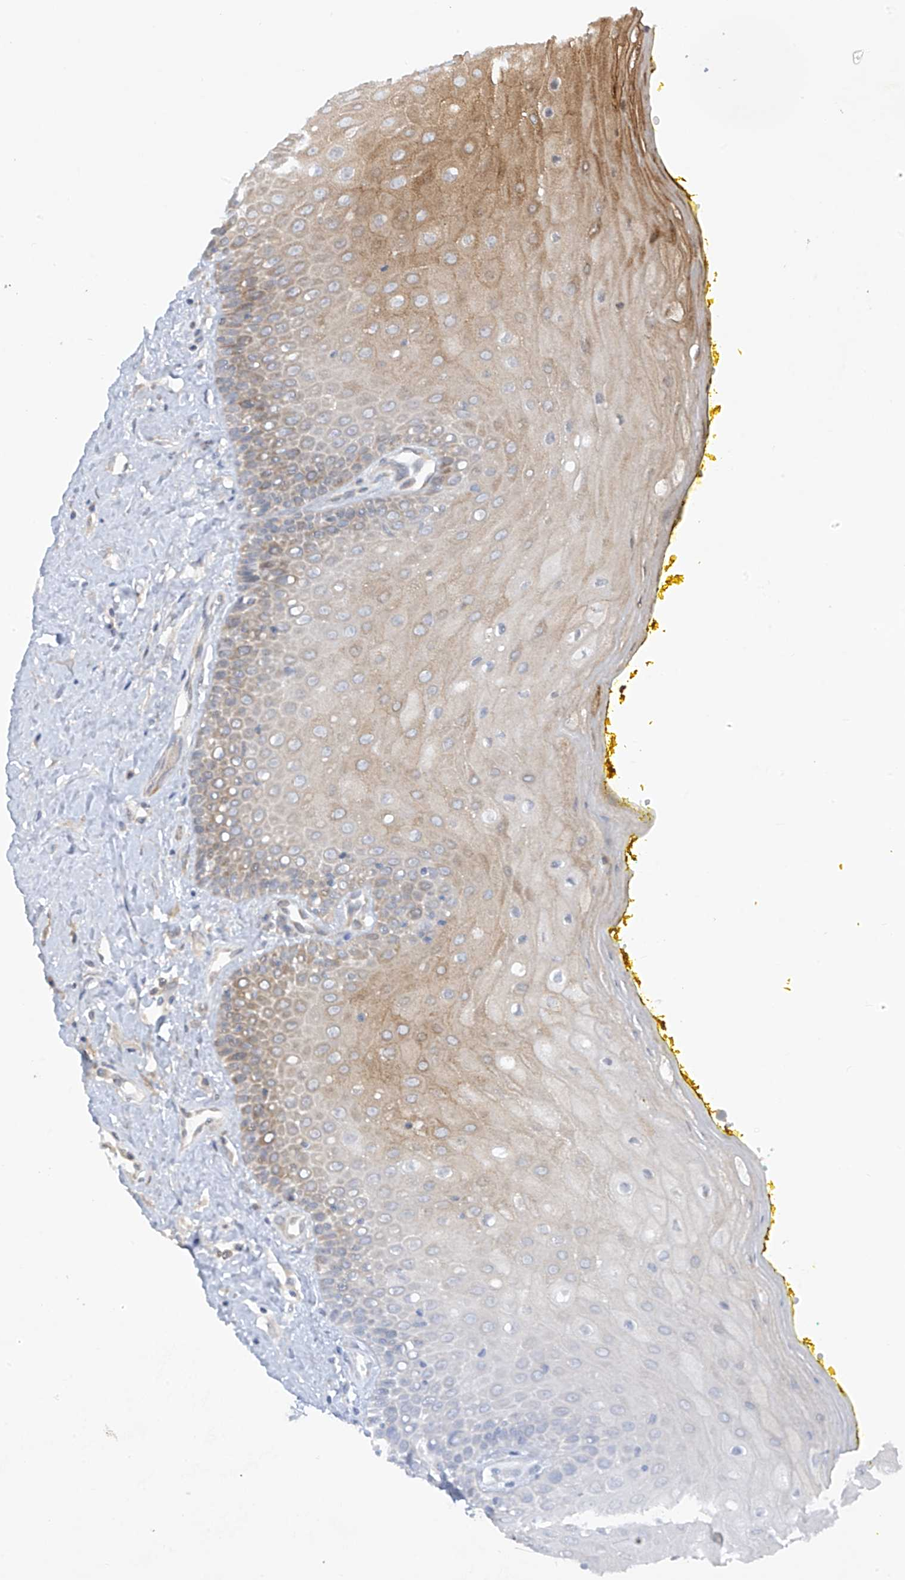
{"staining": {"intensity": "strong", "quantity": "25%-75%", "location": "cytoplasmic/membranous"}, "tissue": "oral mucosa", "cell_type": "Squamous epithelial cells", "image_type": "normal", "snomed": [{"axis": "morphology", "description": "Normal tissue, NOS"}, {"axis": "morphology", "description": "Squamous cell carcinoma, NOS"}, {"axis": "topography", "description": "Oral tissue"}, {"axis": "topography", "description": "Head-Neck"}], "caption": "IHC staining of benign oral mucosa, which exhibits high levels of strong cytoplasmic/membranous expression in about 25%-75% of squamous epithelial cells indicating strong cytoplasmic/membranous protein positivity. The staining was performed using DAB (brown) for protein detection and nuclei were counterstained in hematoxylin (blue).", "gene": "PDE11A", "patient": {"sex": "female", "age": 70}}